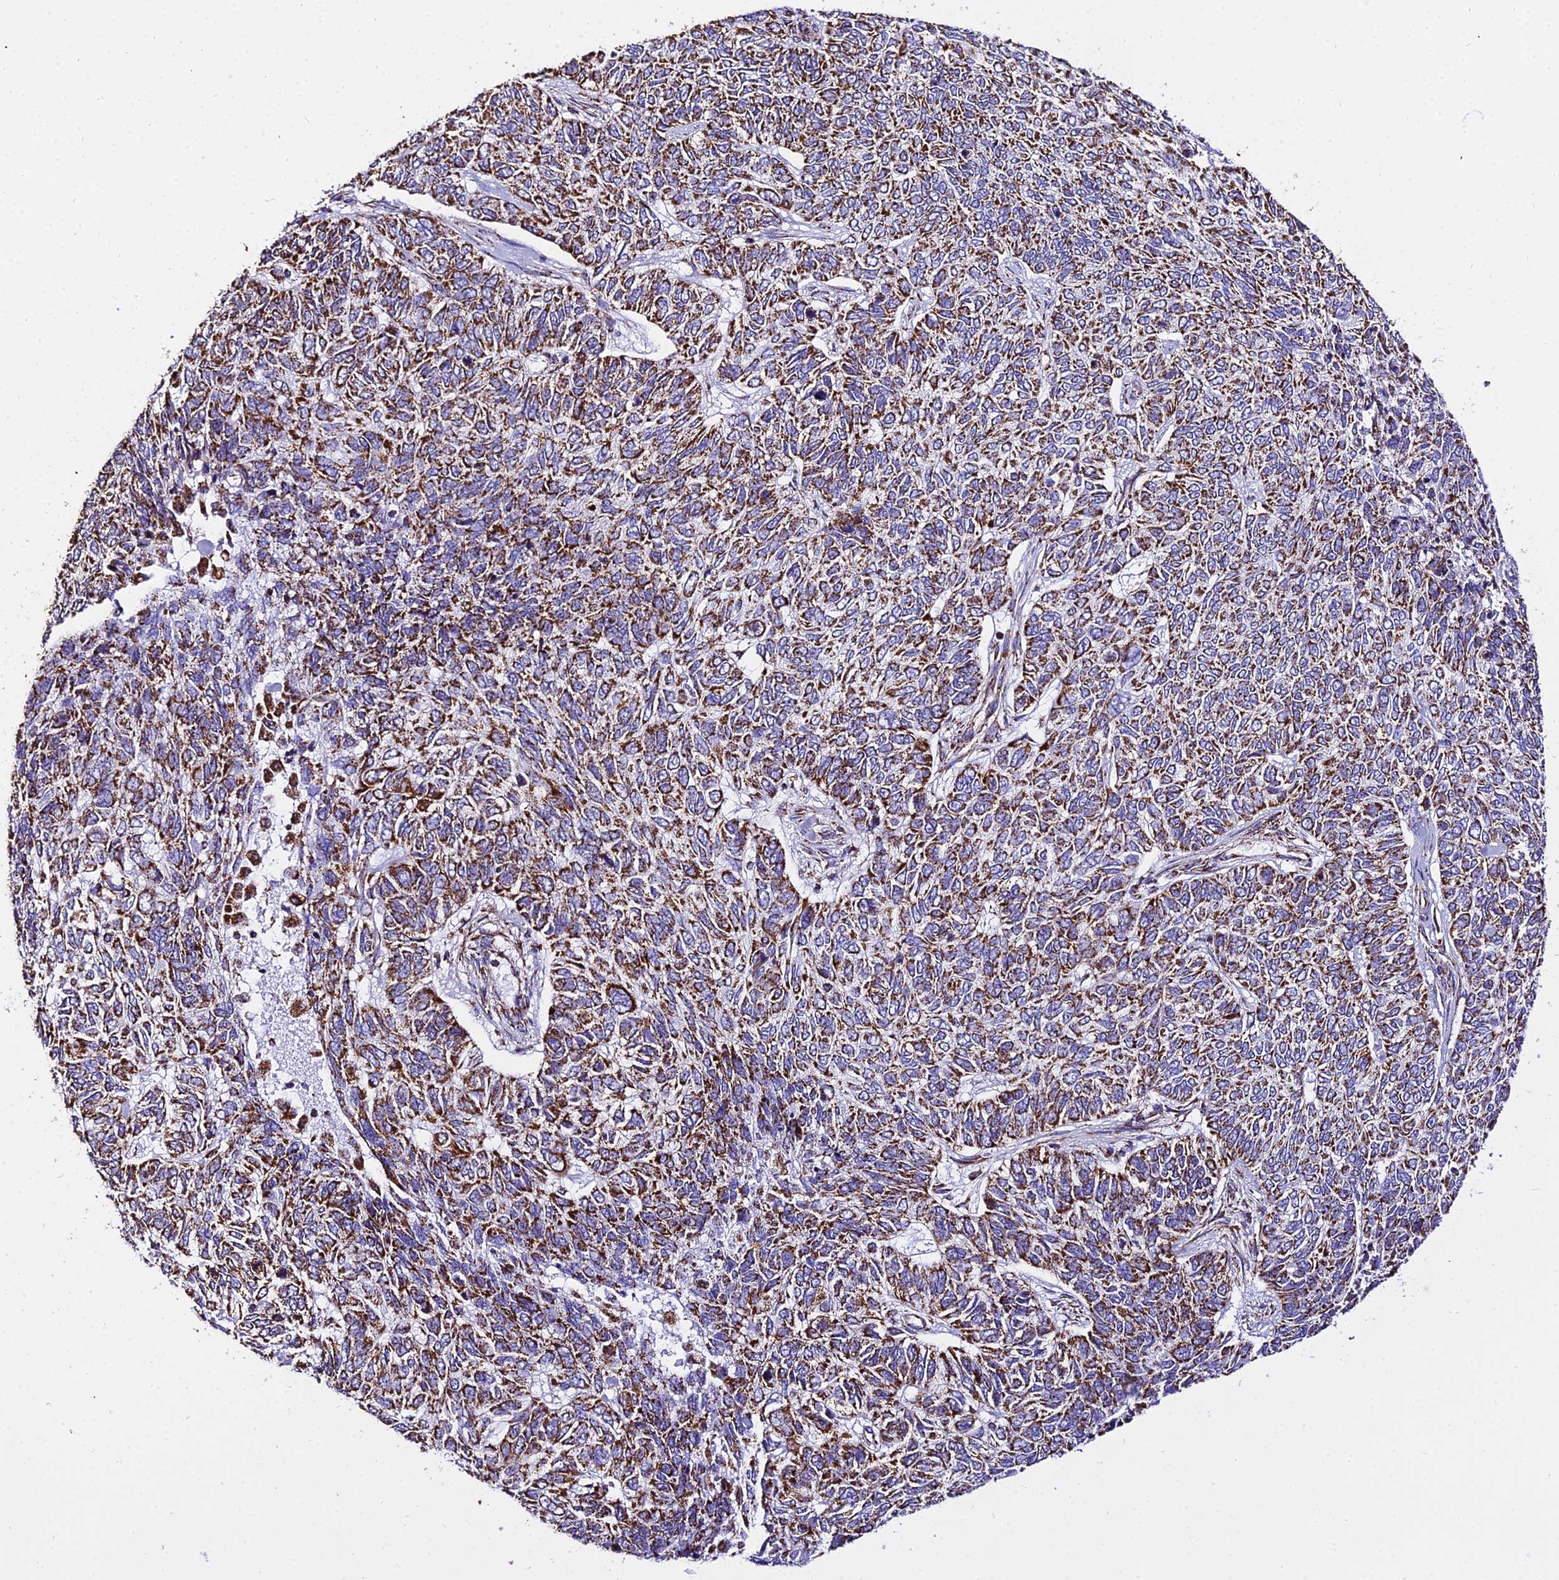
{"staining": {"intensity": "strong", "quantity": ">75%", "location": "cytoplasmic/membranous"}, "tissue": "skin cancer", "cell_type": "Tumor cells", "image_type": "cancer", "snomed": [{"axis": "morphology", "description": "Basal cell carcinoma"}, {"axis": "topography", "description": "Skin"}], "caption": "DAB immunohistochemical staining of human basal cell carcinoma (skin) displays strong cytoplasmic/membranous protein expression in approximately >75% of tumor cells.", "gene": "ATP5PD", "patient": {"sex": "female", "age": 65}}